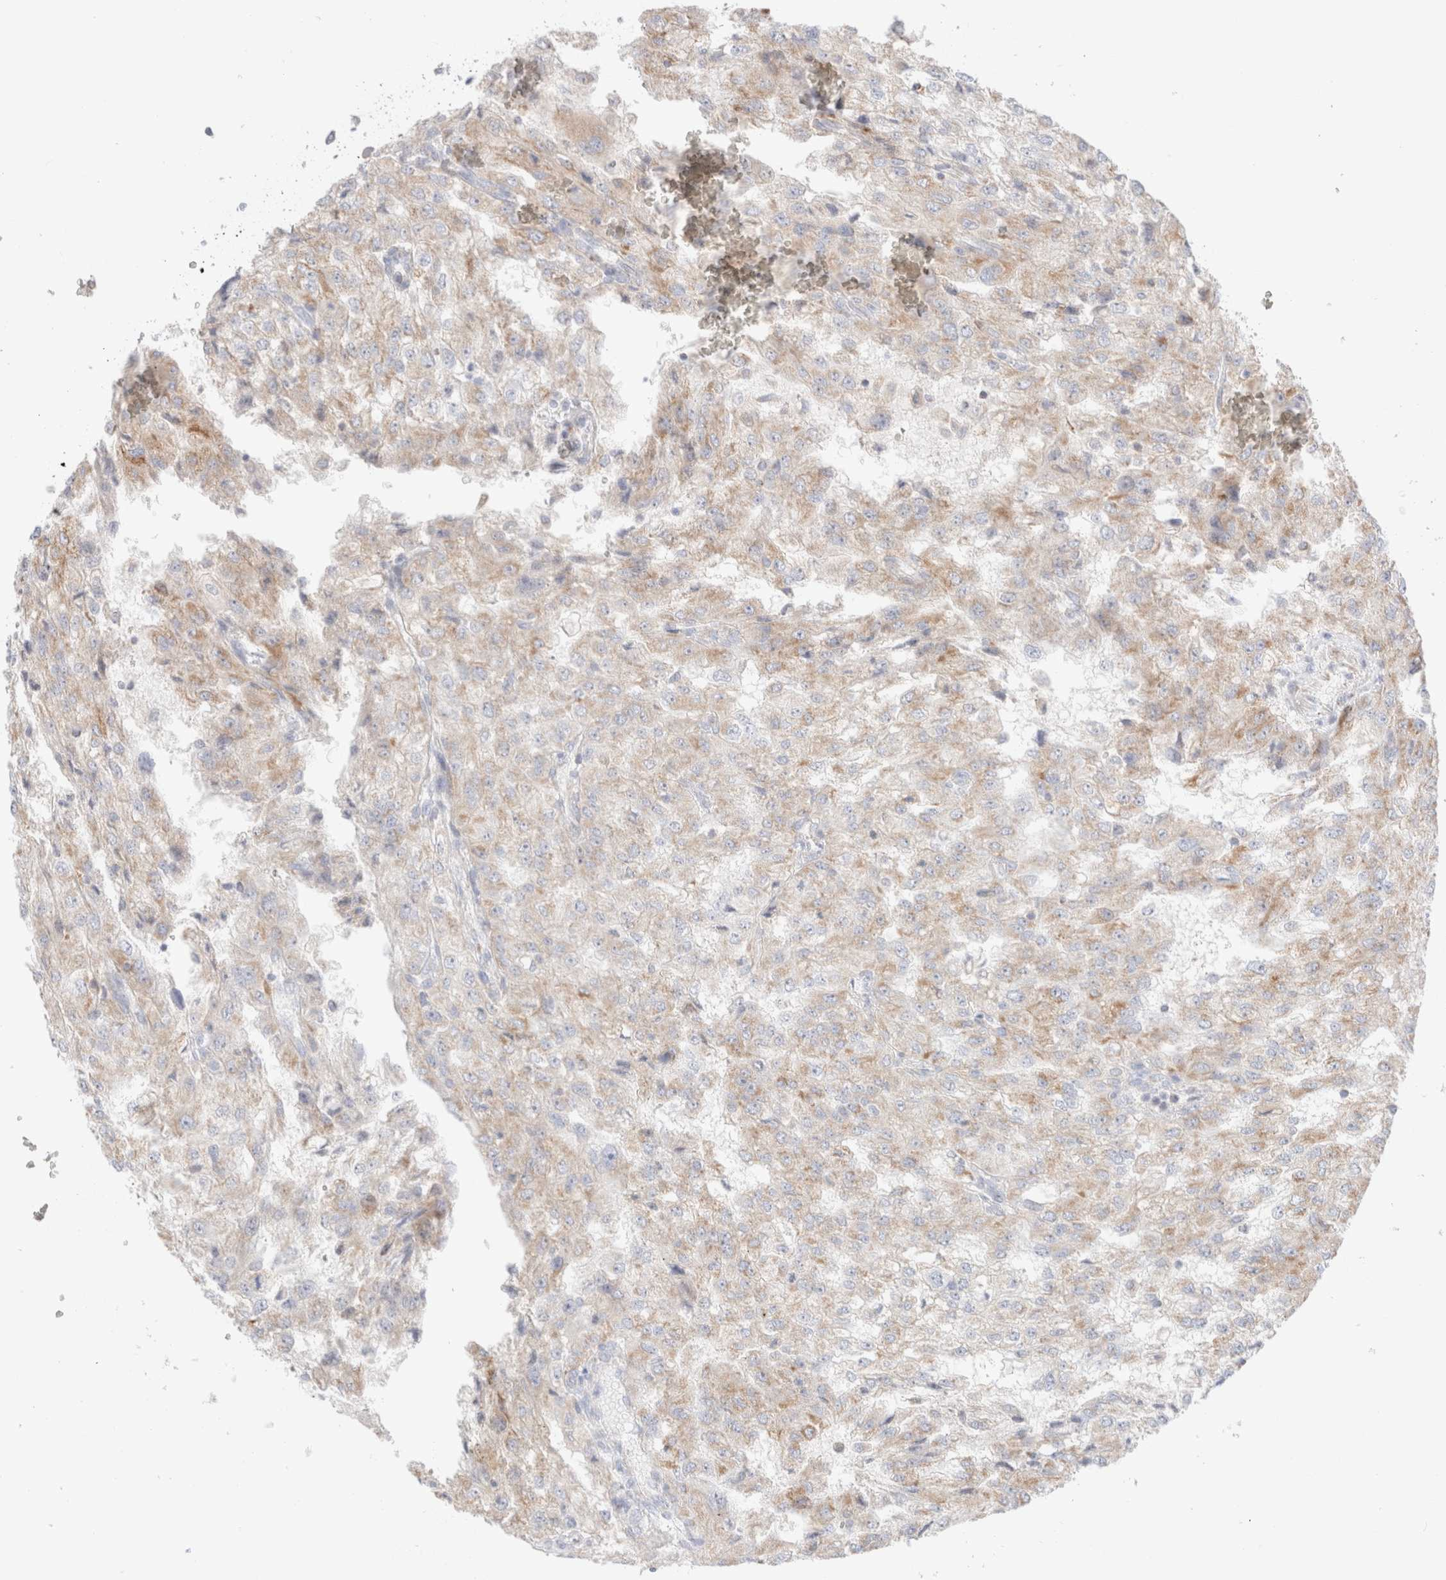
{"staining": {"intensity": "weak", "quantity": "<25%", "location": "cytoplasmic/membranous"}, "tissue": "renal cancer", "cell_type": "Tumor cells", "image_type": "cancer", "snomed": [{"axis": "morphology", "description": "Adenocarcinoma, NOS"}, {"axis": "topography", "description": "Kidney"}], "caption": "A histopathology image of human adenocarcinoma (renal) is negative for staining in tumor cells. The staining was performed using DAB to visualize the protein expression in brown, while the nuclei were stained in blue with hematoxylin (Magnification: 20x).", "gene": "ATP6V1C1", "patient": {"sex": "female", "age": 54}}